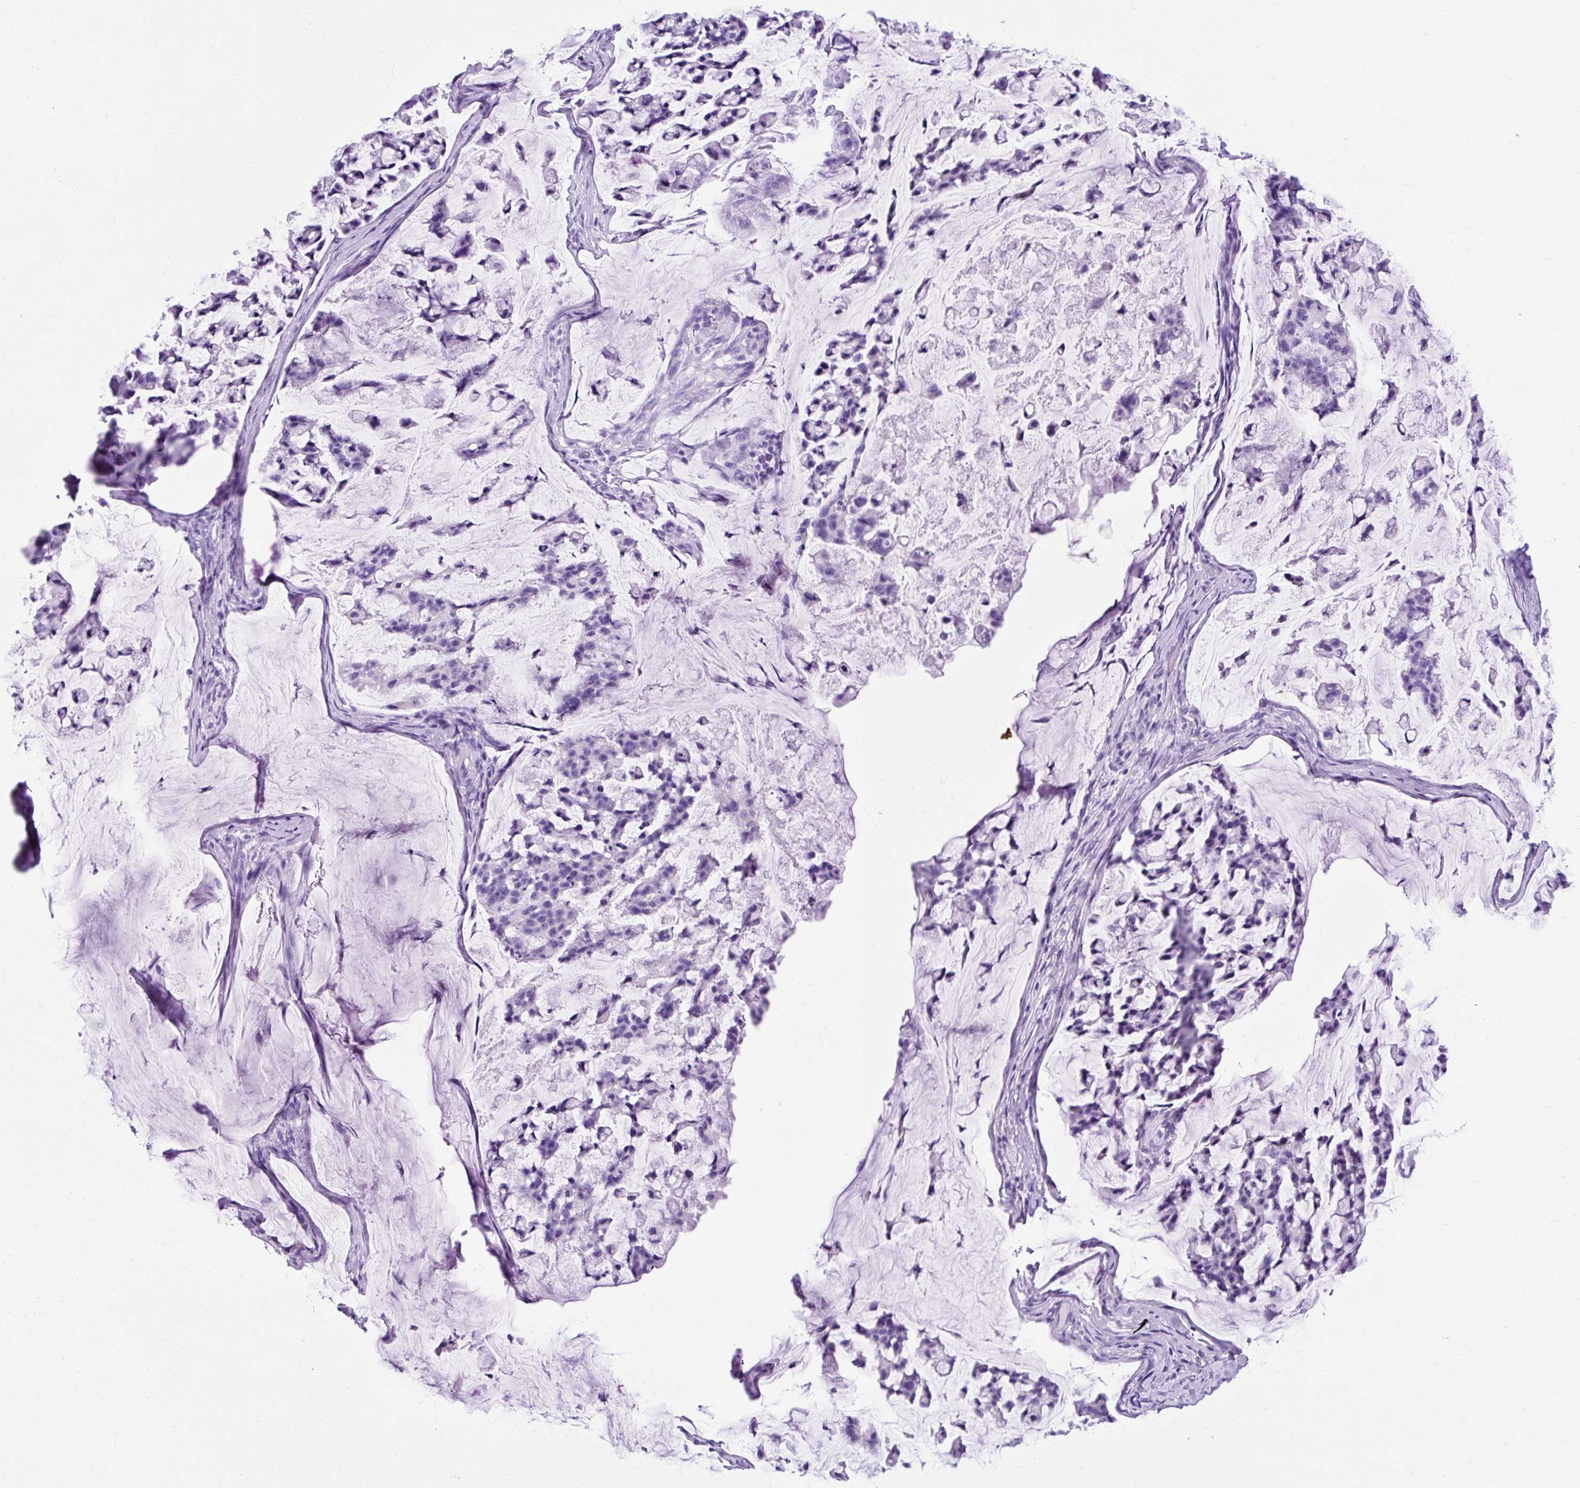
{"staining": {"intensity": "negative", "quantity": "none", "location": "none"}, "tissue": "stomach cancer", "cell_type": "Tumor cells", "image_type": "cancer", "snomed": [{"axis": "morphology", "description": "Adenocarcinoma, NOS"}, {"axis": "topography", "description": "Stomach, lower"}], "caption": "The IHC histopathology image has no significant expression in tumor cells of stomach cancer (adenocarcinoma) tissue.", "gene": "KRT12", "patient": {"sex": "male", "age": 67}}